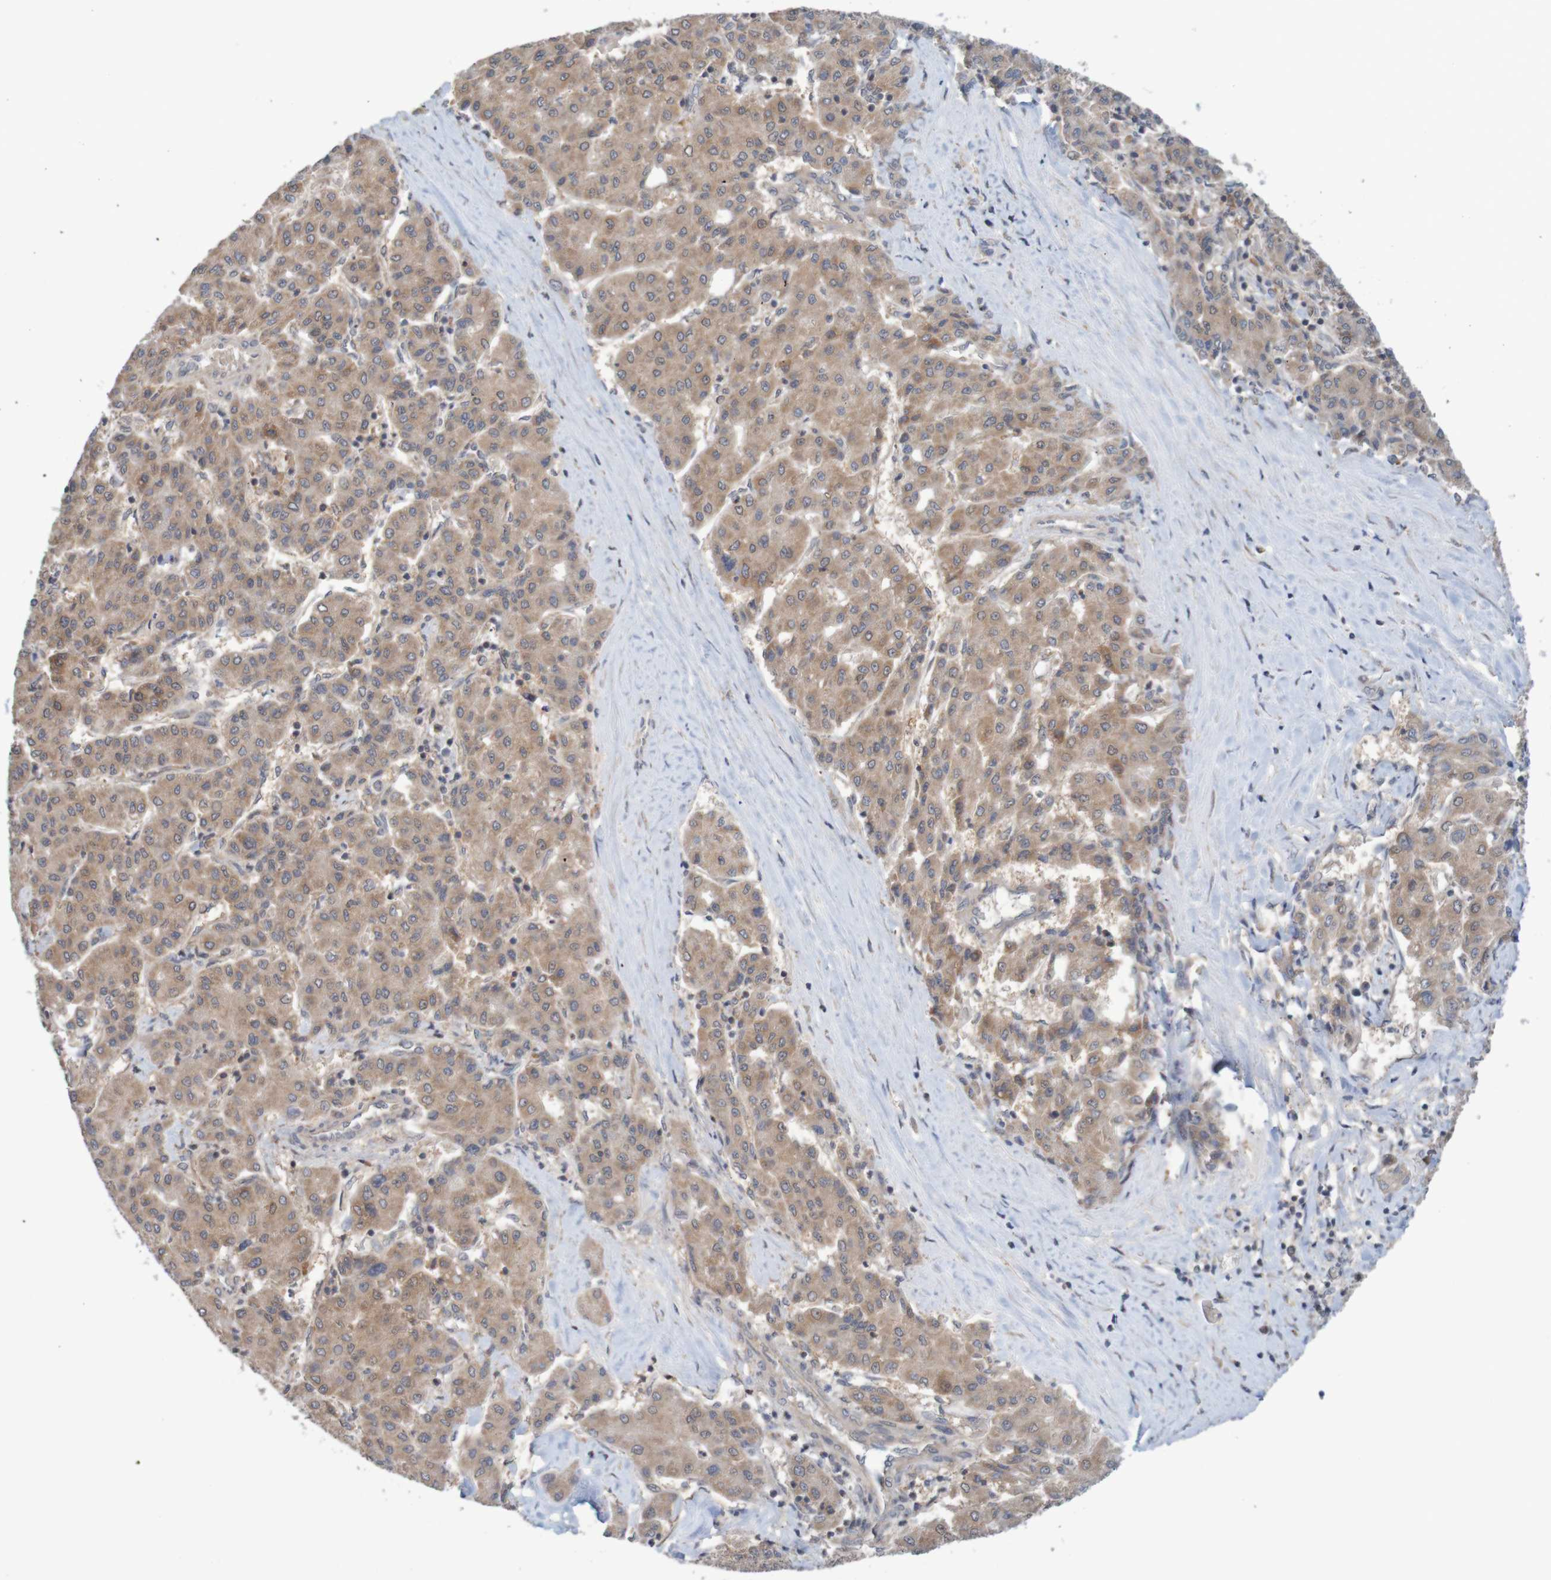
{"staining": {"intensity": "moderate", "quantity": ">75%", "location": "cytoplasmic/membranous"}, "tissue": "liver cancer", "cell_type": "Tumor cells", "image_type": "cancer", "snomed": [{"axis": "morphology", "description": "Carcinoma, Hepatocellular, NOS"}, {"axis": "topography", "description": "Liver"}], "caption": "Protein expression analysis of human liver cancer (hepatocellular carcinoma) reveals moderate cytoplasmic/membranous staining in approximately >75% of tumor cells. (DAB (3,3'-diaminobenzidine) IHC with brightfield microscopy, high magnification).", "gene": "ANKK1", "patient": {"sex": "male", "age": 65}}